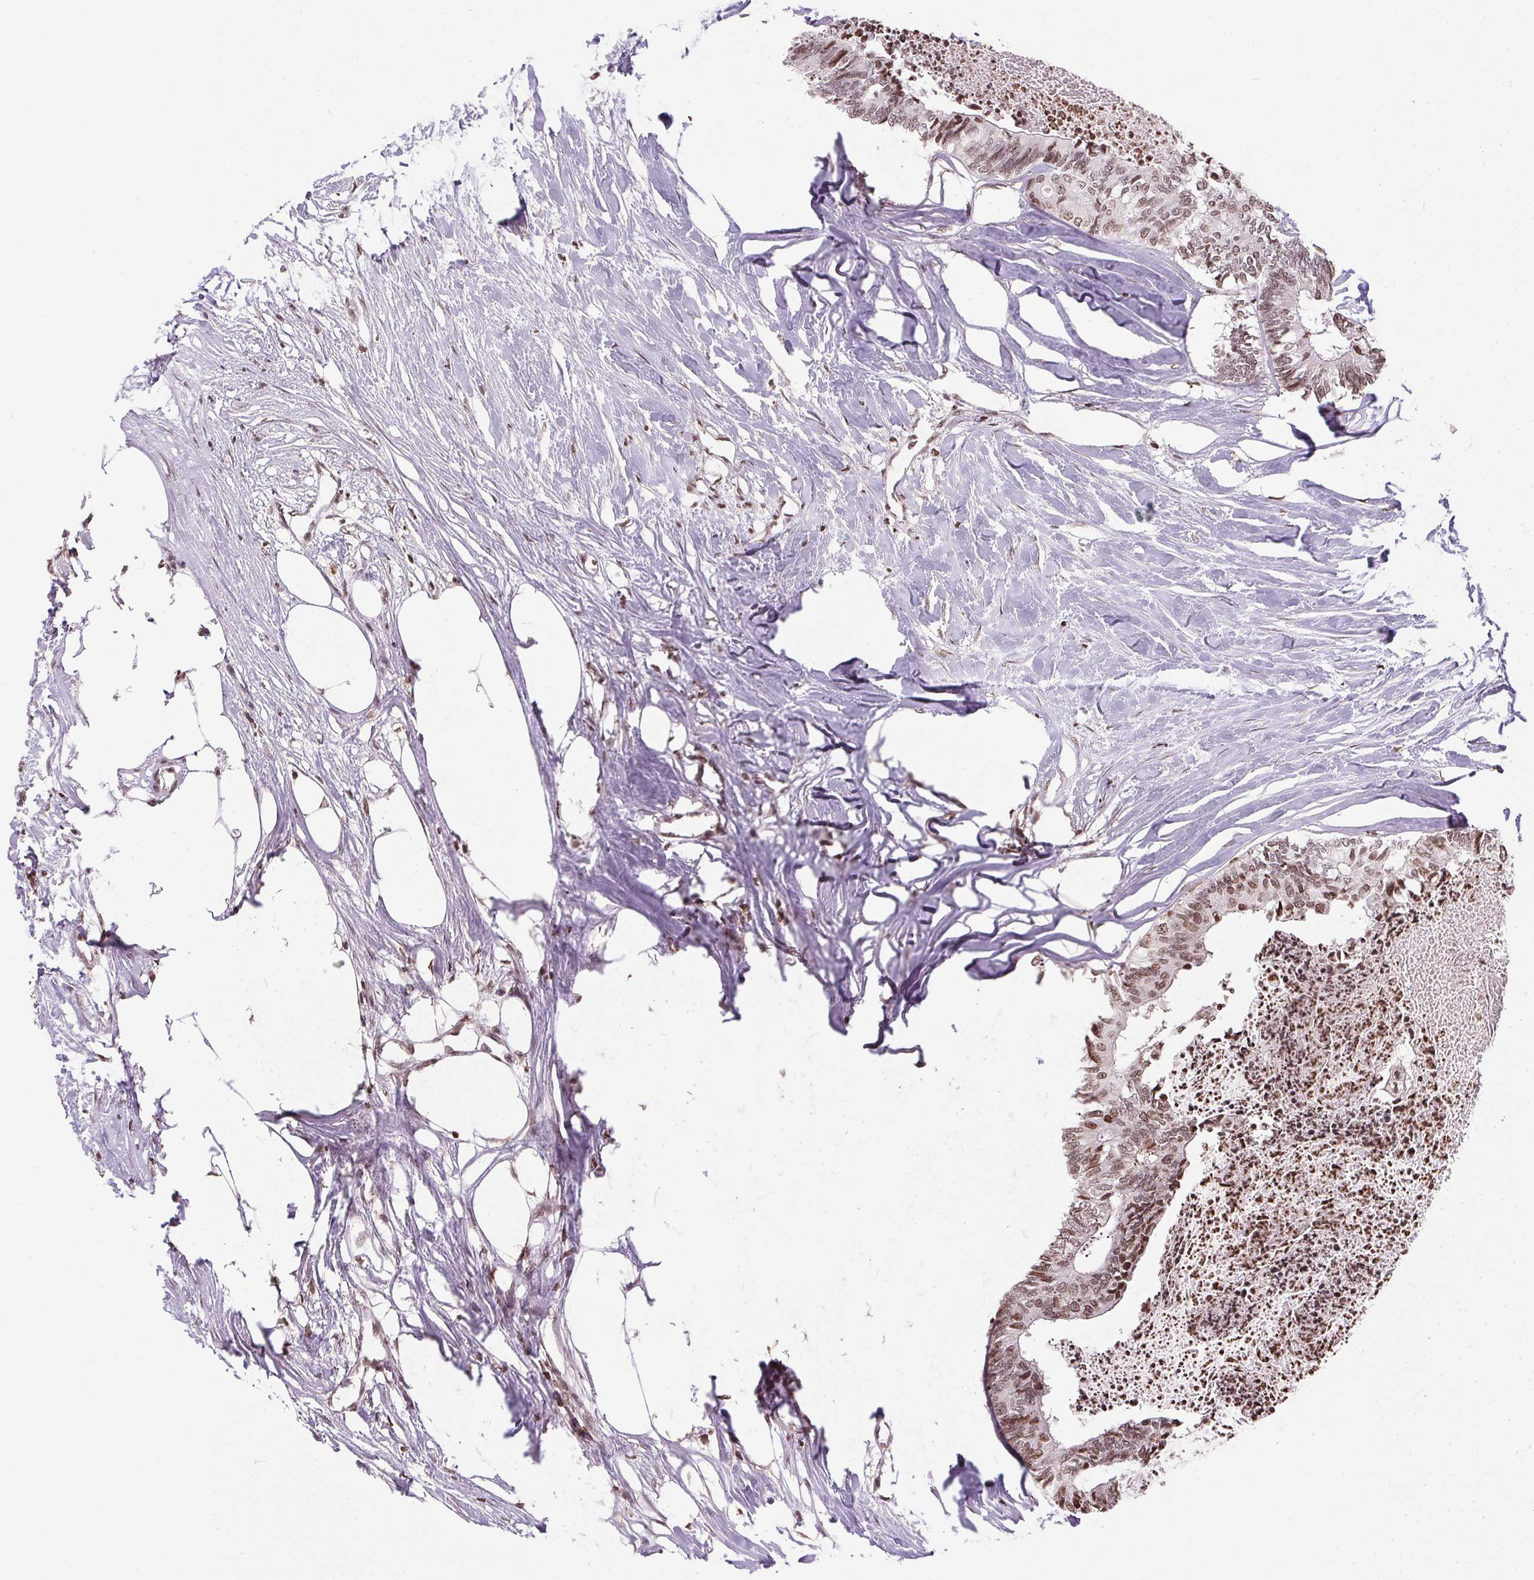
{"staining": {"intensity": "moderate", "quantity": ">75%", "location": "nuclear"}, "tissue": "colorectal cancer", "cell_type": "Tumor cells", "image_type": "cancer", "snomed": [{"axis": "morphology", "description": "Adenocarcinoma, NOS"}, {"axis": "topography", "description": "Colon"}, {"axis": "topography", "description": "Rectum"}], "caption": "Moderate nuclear staining is identified in about >75% of tumor cells in colorectal cancer. Nuclei are stained in blue.", "gene": "RNF181", "patient": {"sex": "male", "age": 57}}